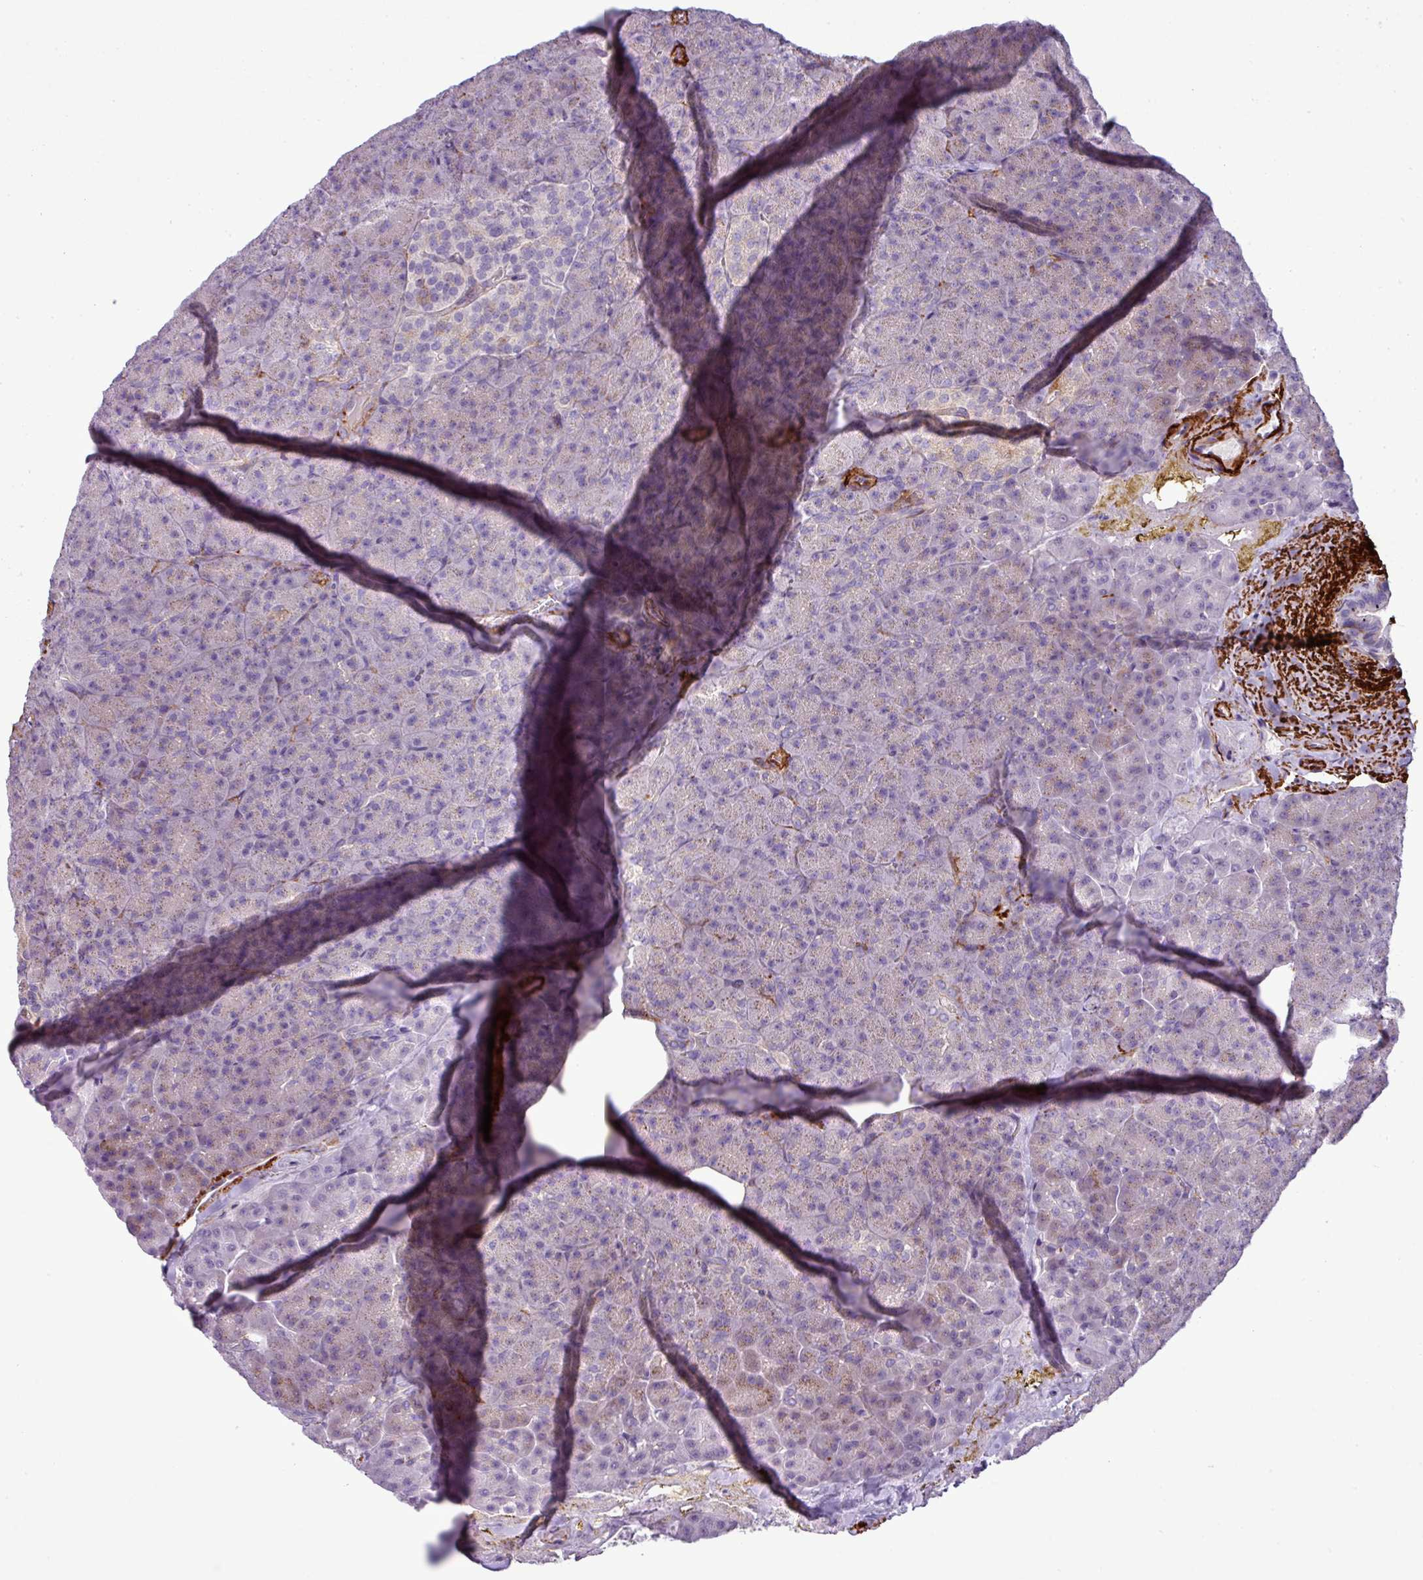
{"staining": {"intensity": "weak", "quantity": "<25%", "location": "cytoplasmic/membranous"}, "tissue": "pancreas", "cell_type": "Exocrine glandular cells", "image_type": "normal", "snomed": [{"axis": "morphology", "description": "Normal tissue, NOS"}, {"axis": "topography", "description": "Pancreas"}], "caption": "This is a photomicrograph of immunohistochemistry staining of normal pancreas, which shows no staining in exocrine glandular cells.", "gene": "COL8A1", "patient": {"sex": "female", "age": 74}}